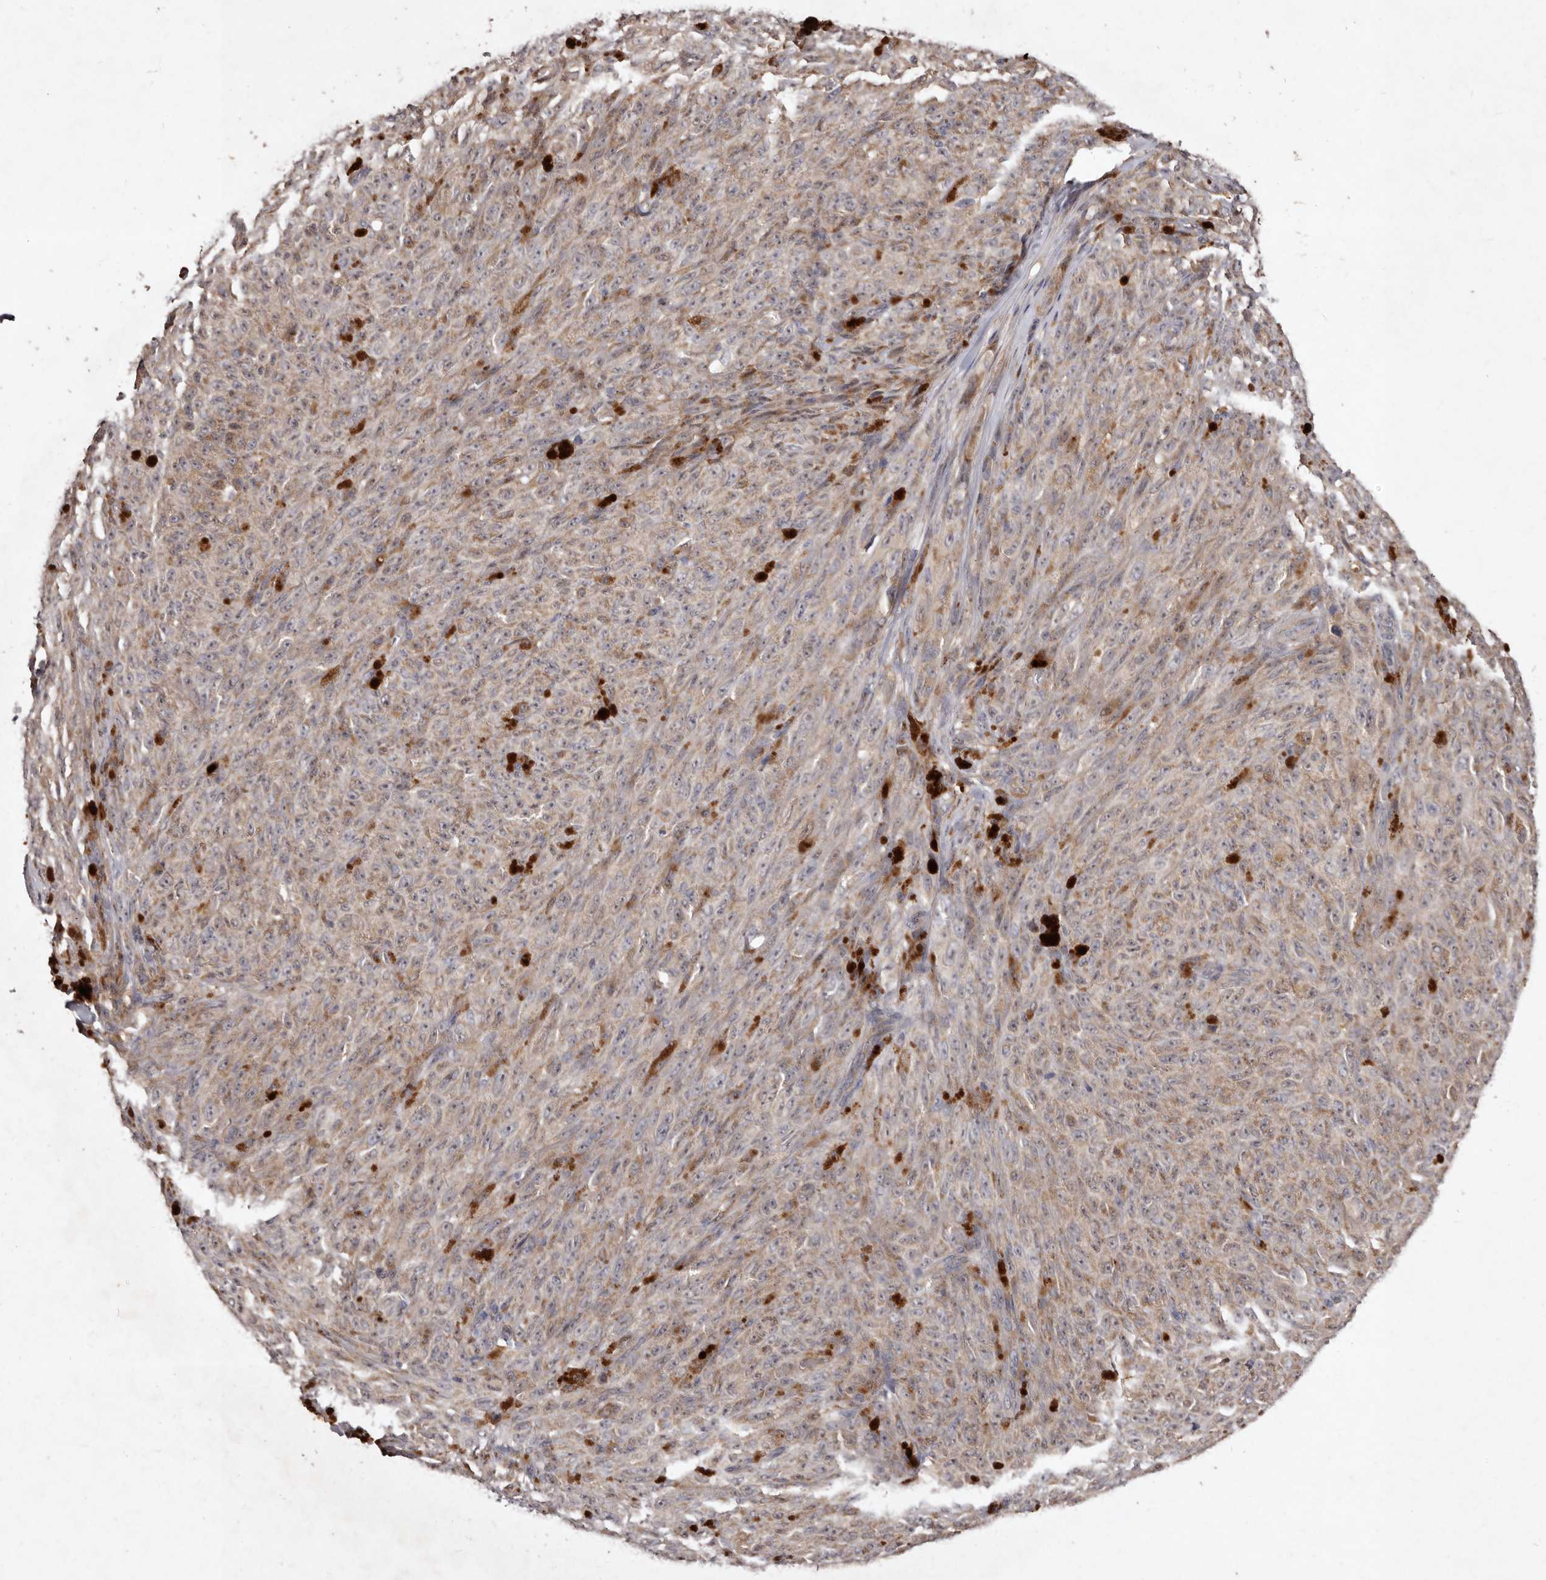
{"staining": {"intensity": "weak", "quantity": ">75%", "location": "cytoplasmic/membranous"}, "tissue": "melanoma", "cell_type": "Tumor cells", "image_type": "cancer", "snomed": [{"axis": "morphology", "description": "Malignant melanoma, NOS"}, {"axis": "topography", "description": "Skin"}], "caption": "Human melanoma stained with a protein marker exhibits weak staining in tumor cells.", "gene": "FLAD1", "patient": {"sex": "female", "age": 82}}